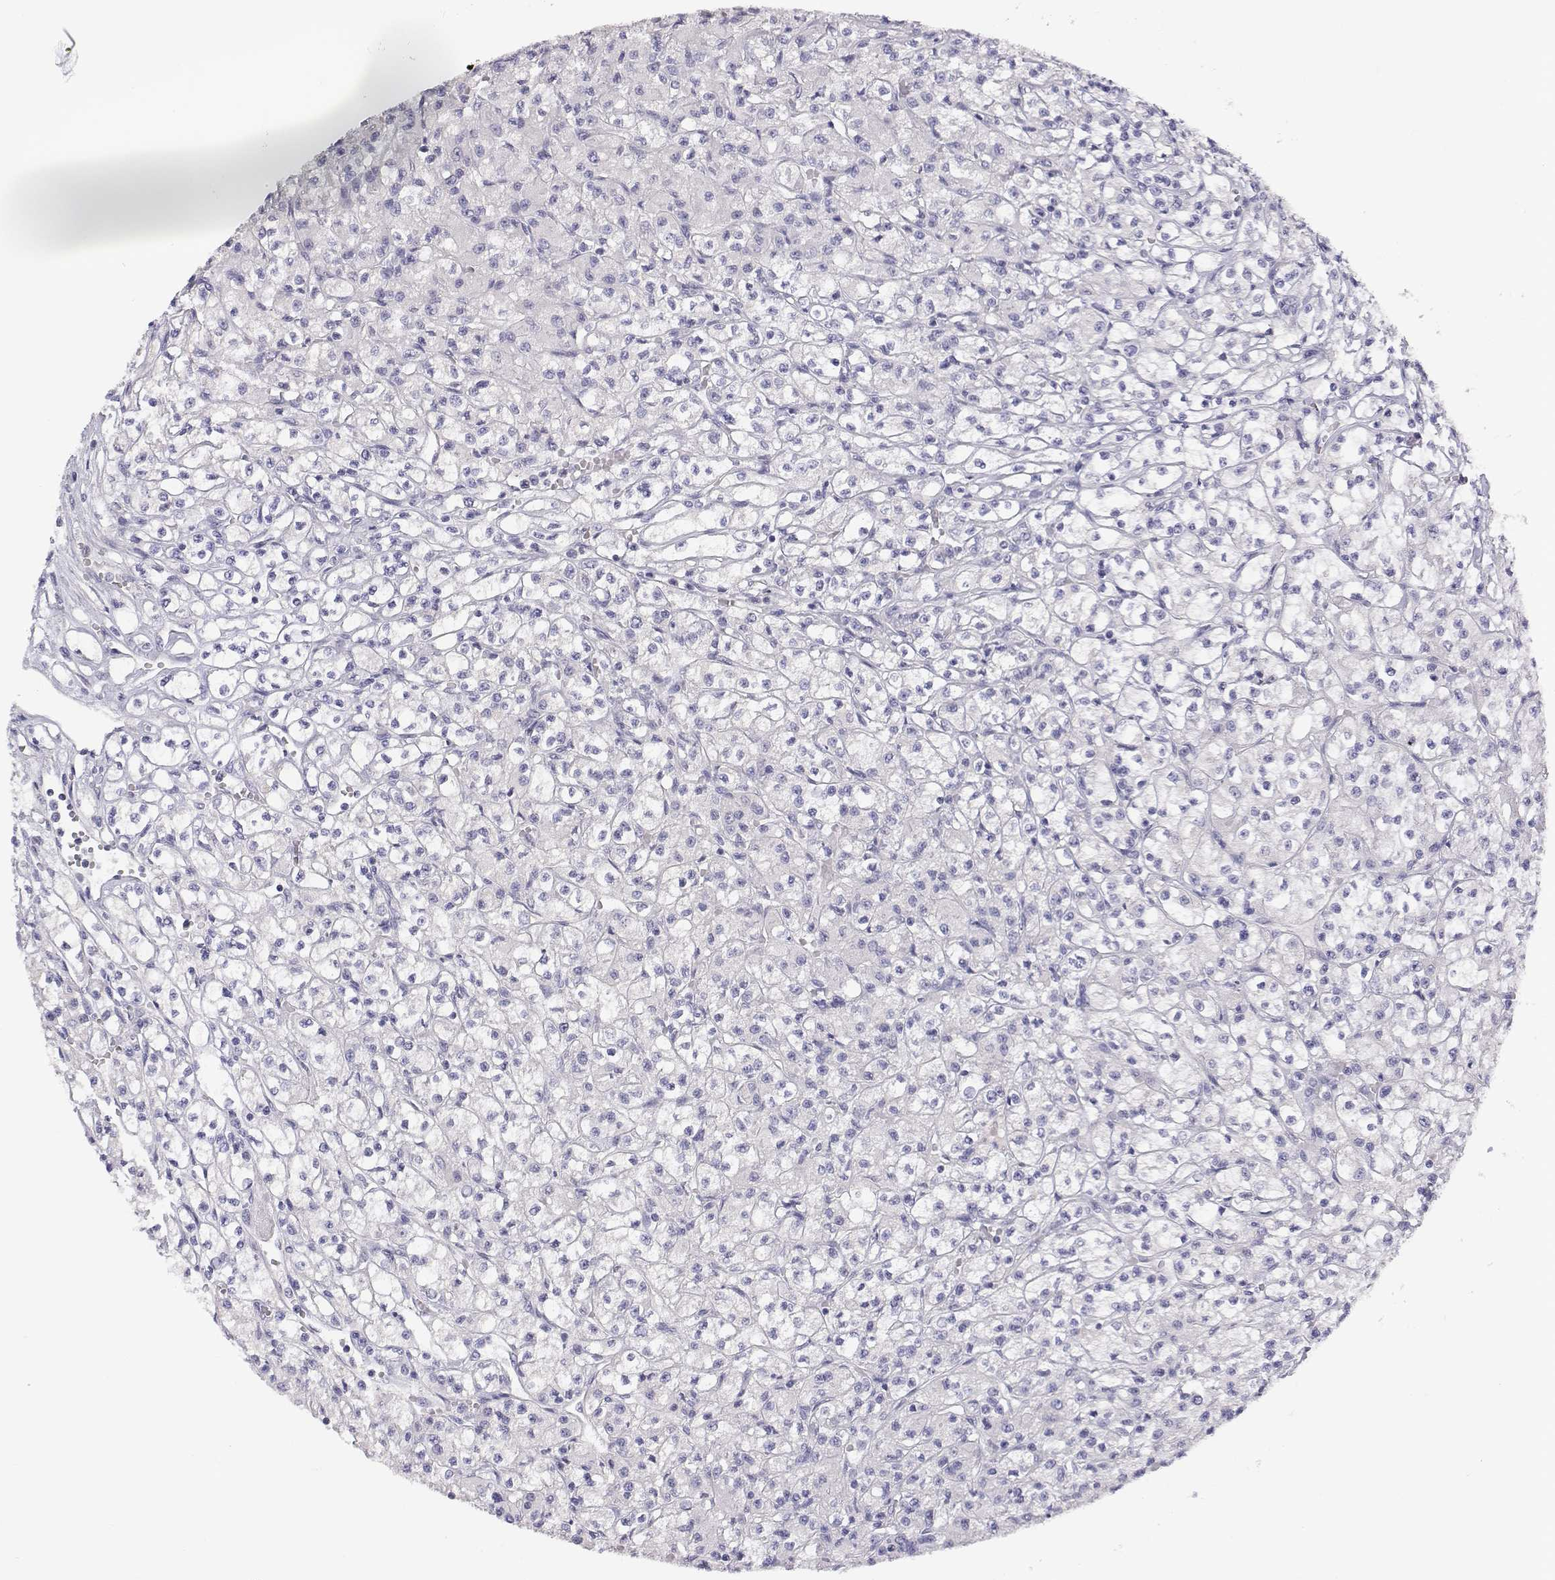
{"staining": {"intensity": "negative", "quantity": "none", "location": "none"}, "tissue": "renal cancer", "cell_type": "Tumor cells", "image_type": "cancer", "snomed": [{"axis": "morphology", "description": "Adenocarcinoma, NOS"}, {"axis": "topography", "description": "Kidney"}], "caption": "The histopathology image reveals no staining of tumor cells in renal cancer. (DAB IHC with hematoxylin counter stain).", "gene": "ANKRD65", "patient": {"sex": "female", "age": 70}}